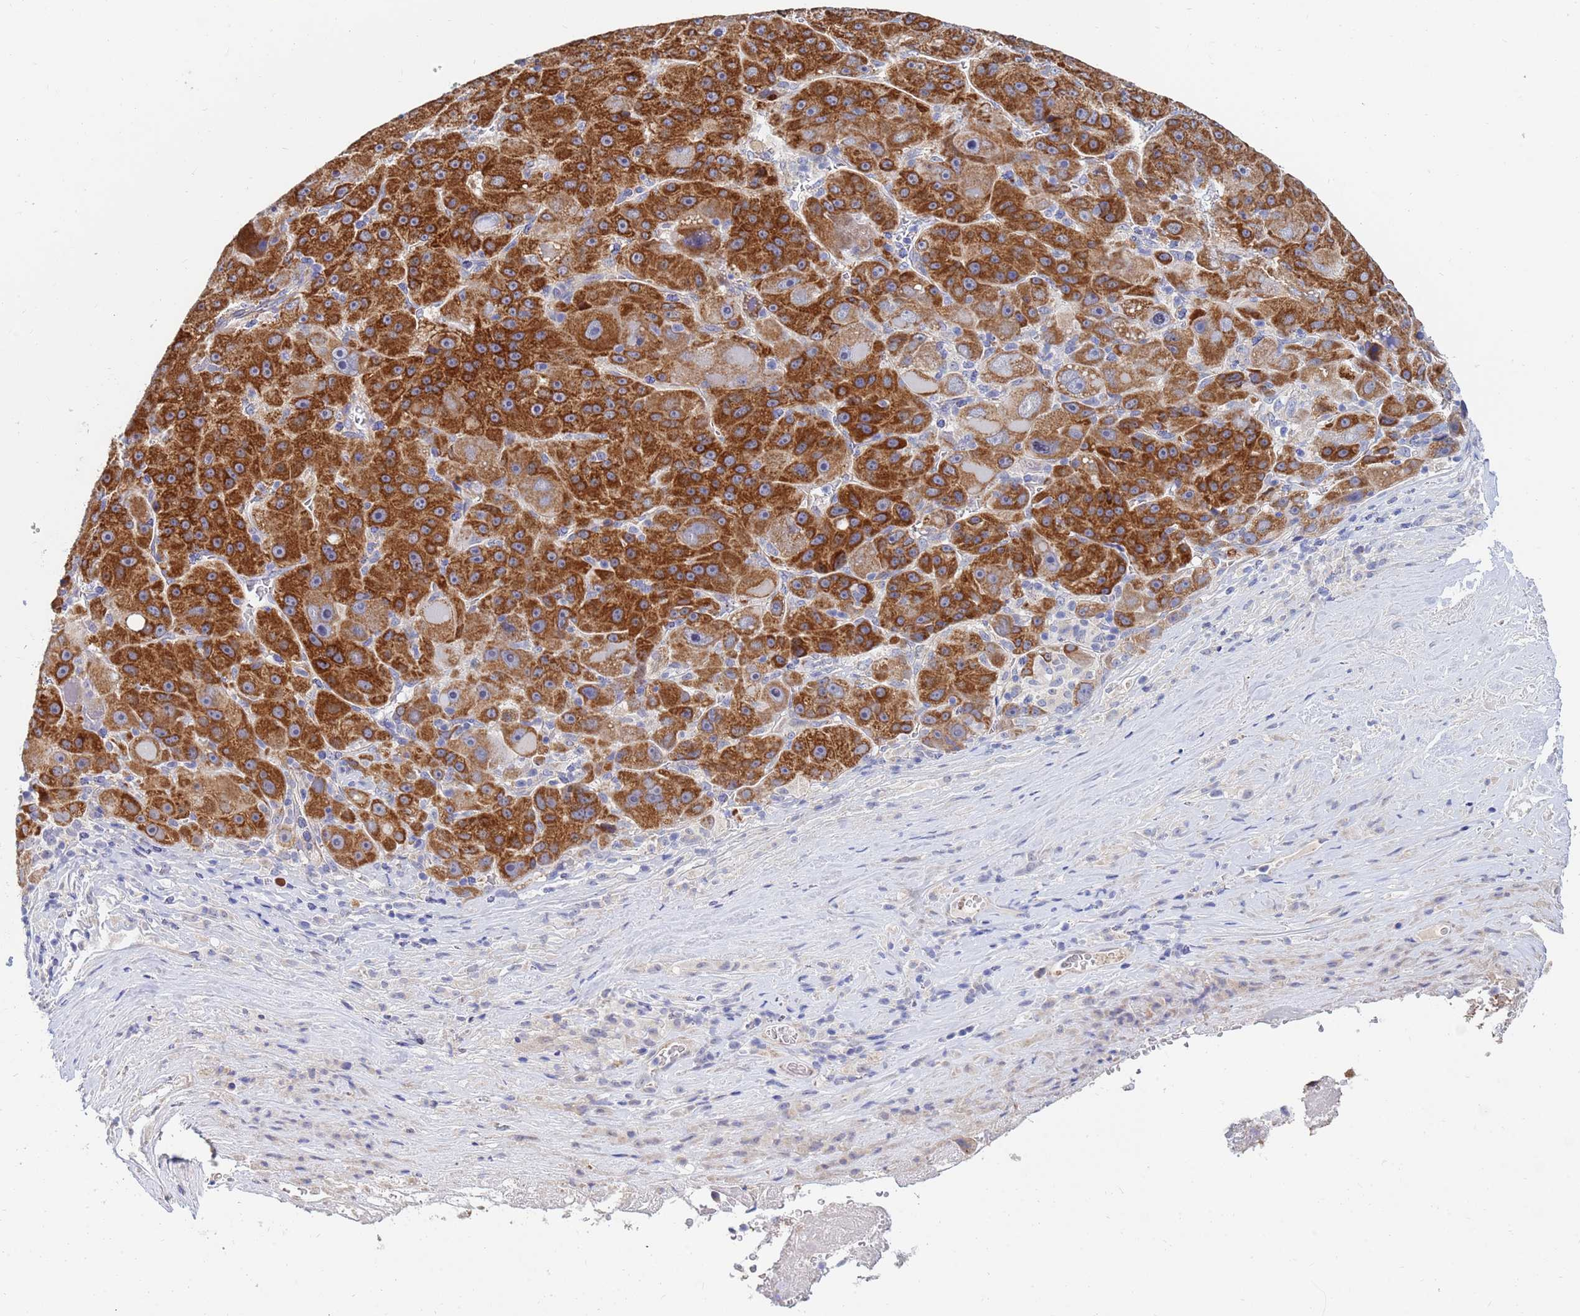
{"staining": {"intensity": "strong", "quantity": ">75%", "location": "cytoplasmic/membranous"}, "tissue": "liver cancer", "cell_type": "Tumor cells", "image_type": "cancer", "snomed": [{"axis": "morphology", "description": "Carcinoma, Hepatocellular, NOS"}, {"axis": "topography", "description": "Liver"}], "caption": "Tumor cells reveal strong cytoplasmic/membranous staining in approximately >75% of cells in liver cancer (hepatocellular carcinoma).", "gene": "SDR39U1", "patient": {"sex": "male", "age": 76}}